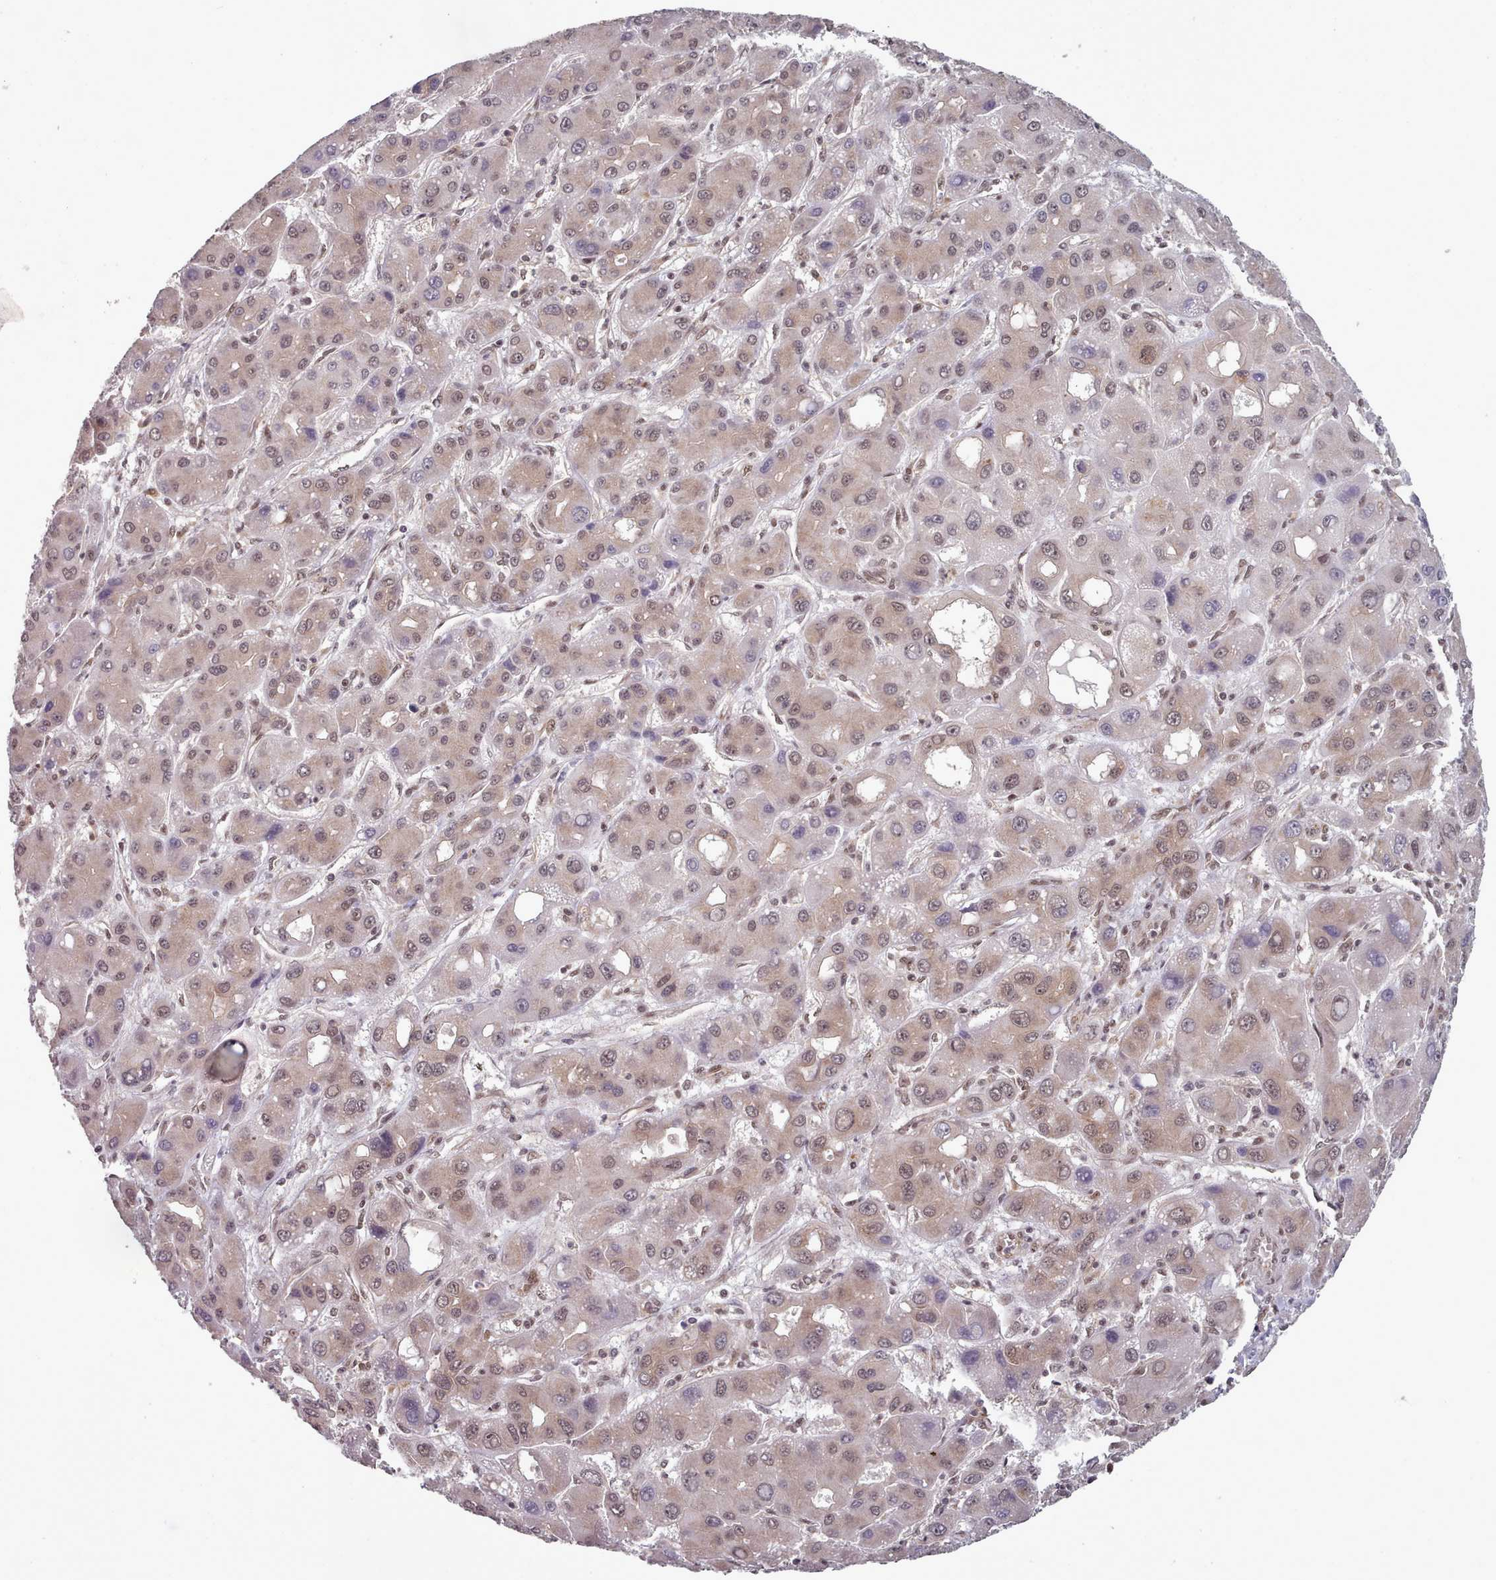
{"staining": {"intensity": "weak", "quantity": ">75%", "location": "cytoplasmic/membranous,nuclear"}, "tissue": "liver cancer", "cell_type": "Tumor cells", "image_type": "cancer", "snomed": [{"axis": "morphology", "description": "Carcinoma, Hepatocellular, NOS"}, {"axis": "topography", "description": "Liver"}], "caption": "Immunohistochemistry (DAB) staining of liver cancer demonstrates weak cytoplasmic/membranous and nuclear protein staining in about >75% of tumor cells.", "gene": "DHX8", "patient": {"sex": "male", "age": 55}}